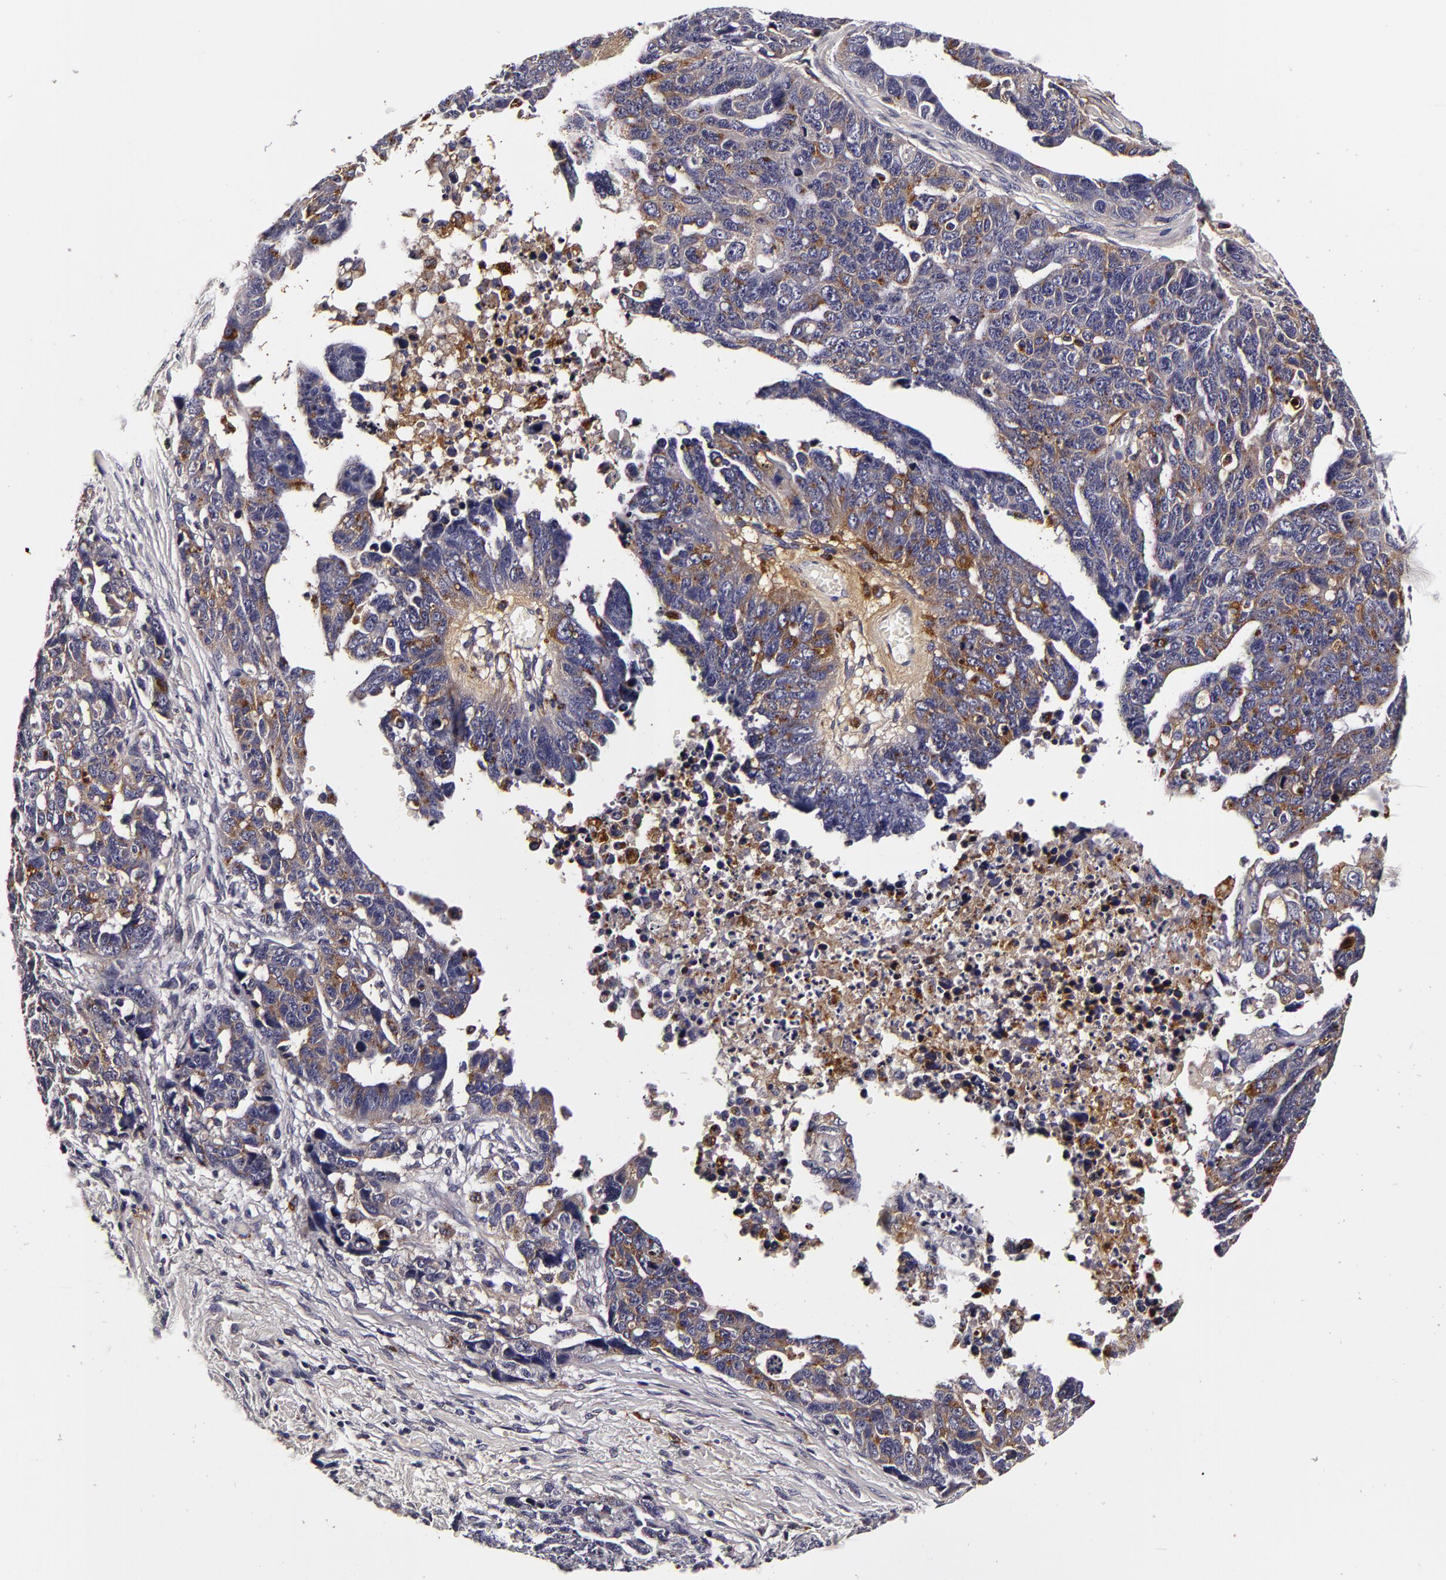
{"staining": {"intensity": "negative", "quantity": "none", "location": "none"}, "tissue": "ovarian cancer", "cell_type": "Tumor cells", "image_type": "cancer", "snomed": [{"axis": "morphology", "description": "Cystadenocarcinoma, serous, NOS"}, {"axis": "topography", "description": "Ovary"}], "caption": "DAB (3,3'-diaminobenzidine) immunohistochemical staining of ovarian cancer exhibits no significant staining in tumor cells.", "gene": "LGALS3BP", "patient": {"sex": "female", "age": 69}}